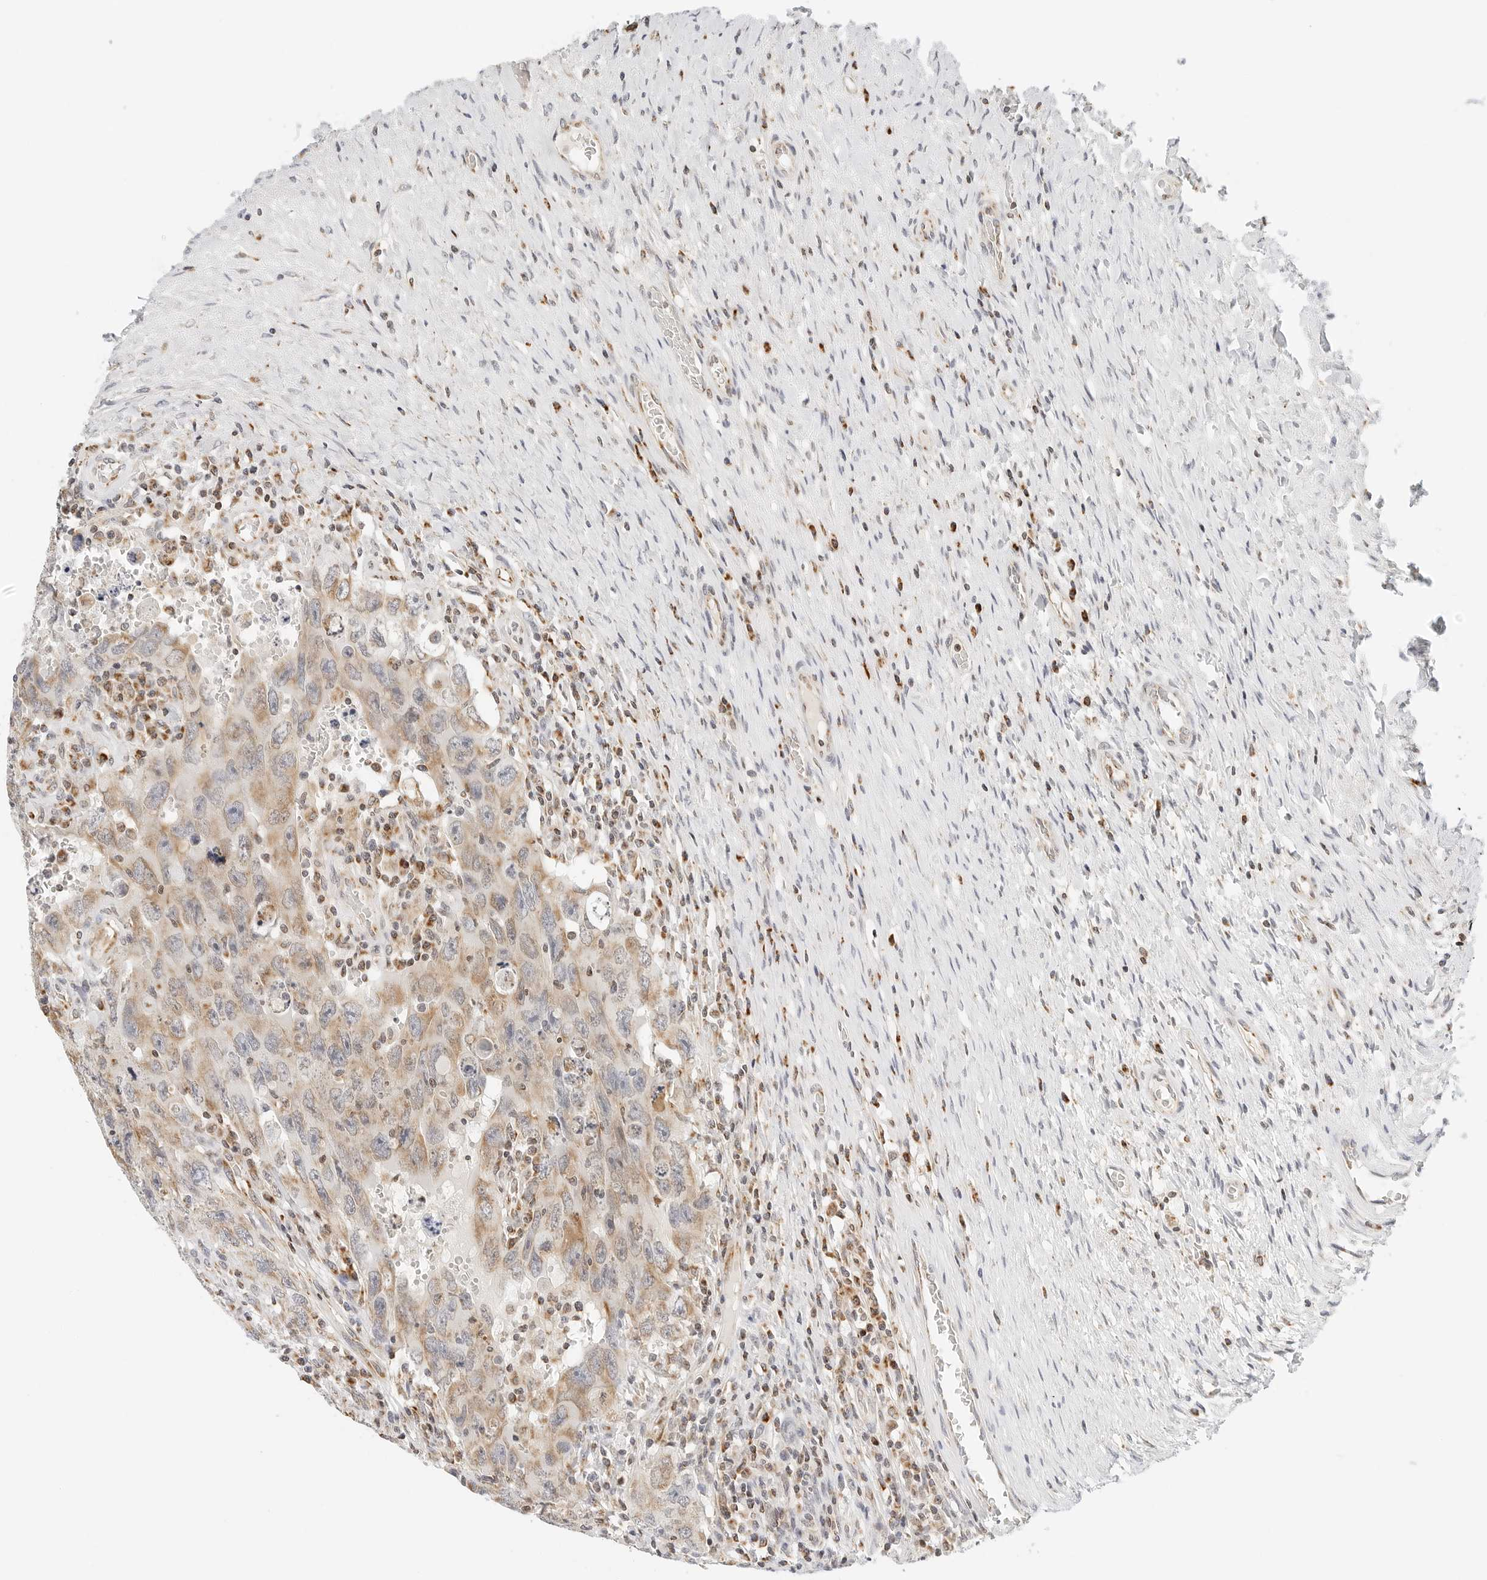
{"staining": {"intensity": "moderate", "quantity": ">75%", "location": "cytoplasmic/membranous"}, "tissue": "testis cancer", "cell_type": "Tumor cells", "image_type": "cancer", "snomed": [{"axis": "morphology", "description": "Carcinoma, Embryonal, NOS"}, {"axis": "topography", "description": "Testis"}], "caption": "Brown immunohistochemical staining in testis cancer demonstrates moderate cytoplasmic/membranous staining in about >75% of tumor cells.", "gene": "ATL1", "patient": {"sex": "male", "age": 26}}